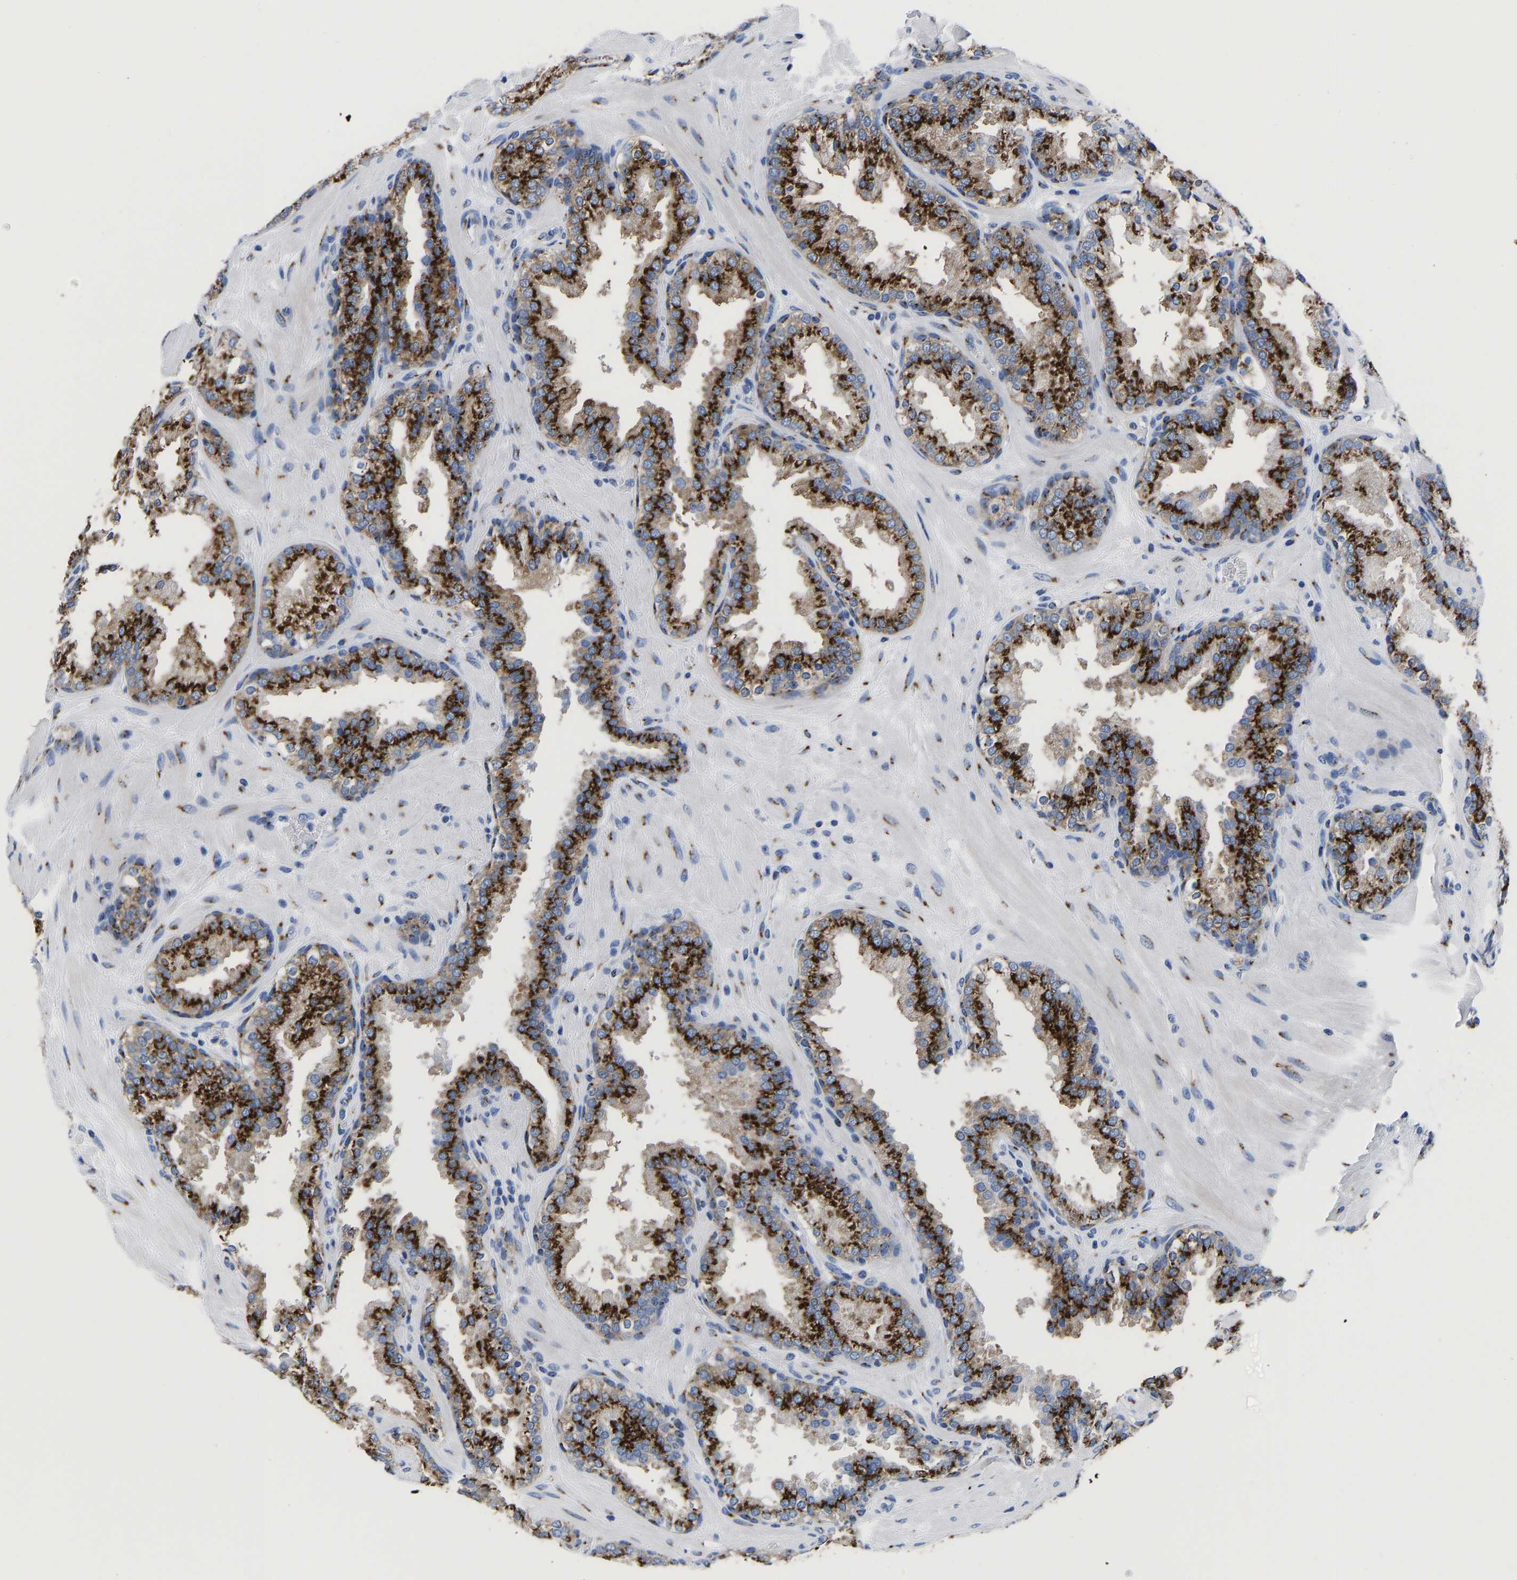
{"staining": {"intensity": "strong", "quantity": ">75%", "location": "cytoplasmic/membranous"}, "tissue": "prostate", "cell_type": "Glandular cells", "image_type": "normal", "snomed": [{"axis": "morphology", "description": "Normal tissue, NOS"}, {"axis": "topography", "description": "Prostate"}], "caption": "Immunohistochemistry (IHC) micrograph of normal prostate: prostate stained using IHC reveals high levels of strong protein expression localized specifically in the cytoplasmic/membranous of glandular cells, appearing as a cytoplasmic/membranous brown color.", "gene": "TMEM87A", "patient": {"sex": "male", "age": 51}}